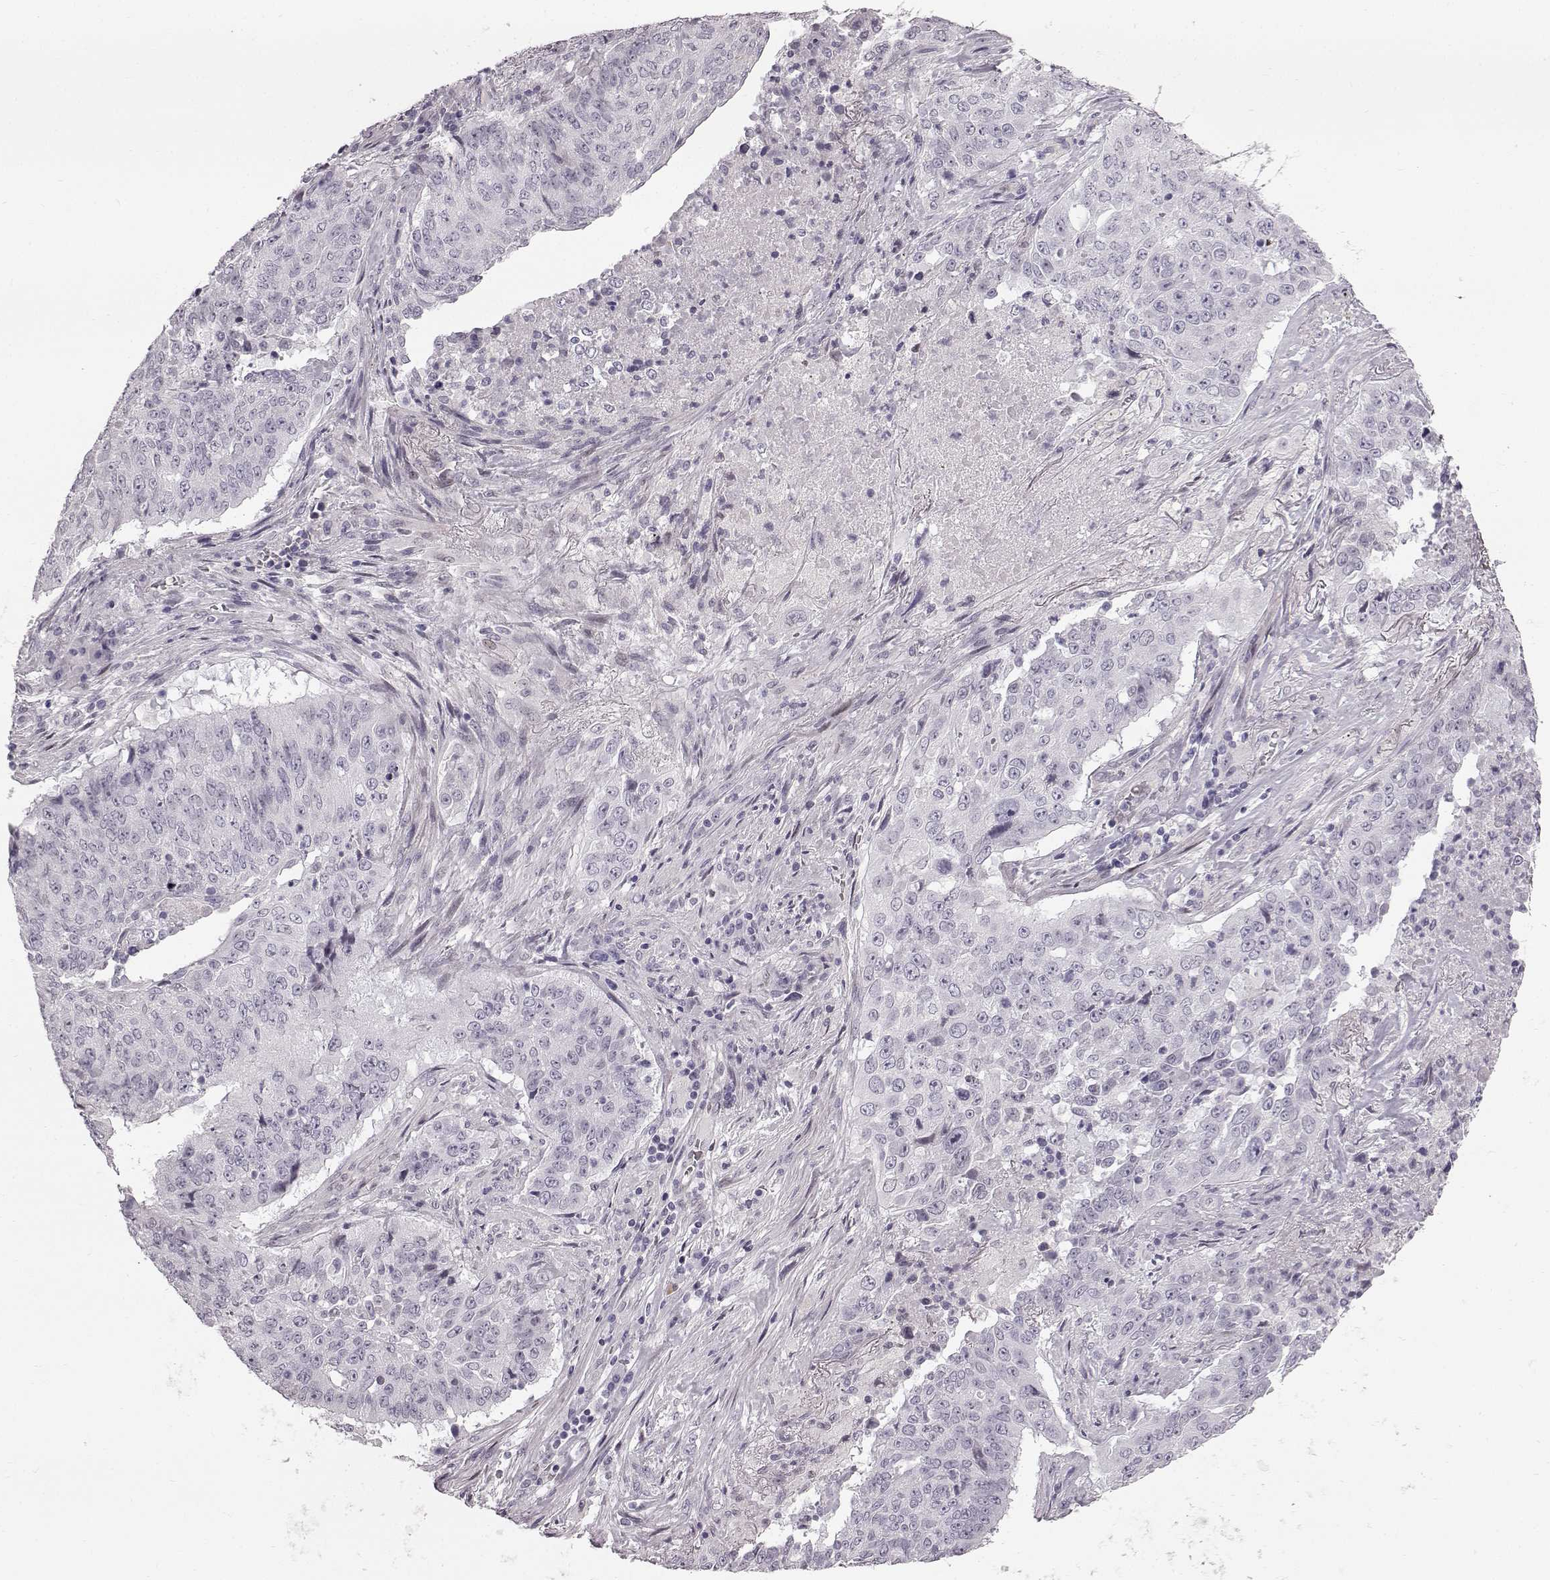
{"staining": {"intensity": "negative", "quantity": "none", "location": "none"}, "tissue": "lung cancer", "cell_type": "Tumor cells", "image_type": "cancer", "snomed": [{"axis": "morphology", "description": "Normal tissue, NOS"}, {"axis": "morphology", "description": "Squamous cell carcinoma, NOS"}, {"axis": "topography", "description": "Bronchus"}, {"axis": "topography", "description": "Lung"}], "caption": "An immunohistochemistry photomicrograph of lung cancer is shown. There is no staining in tumor cells of lung cancer.", "gene": "TCHHL1", "patient": {"sex": "male", "age": 64}}